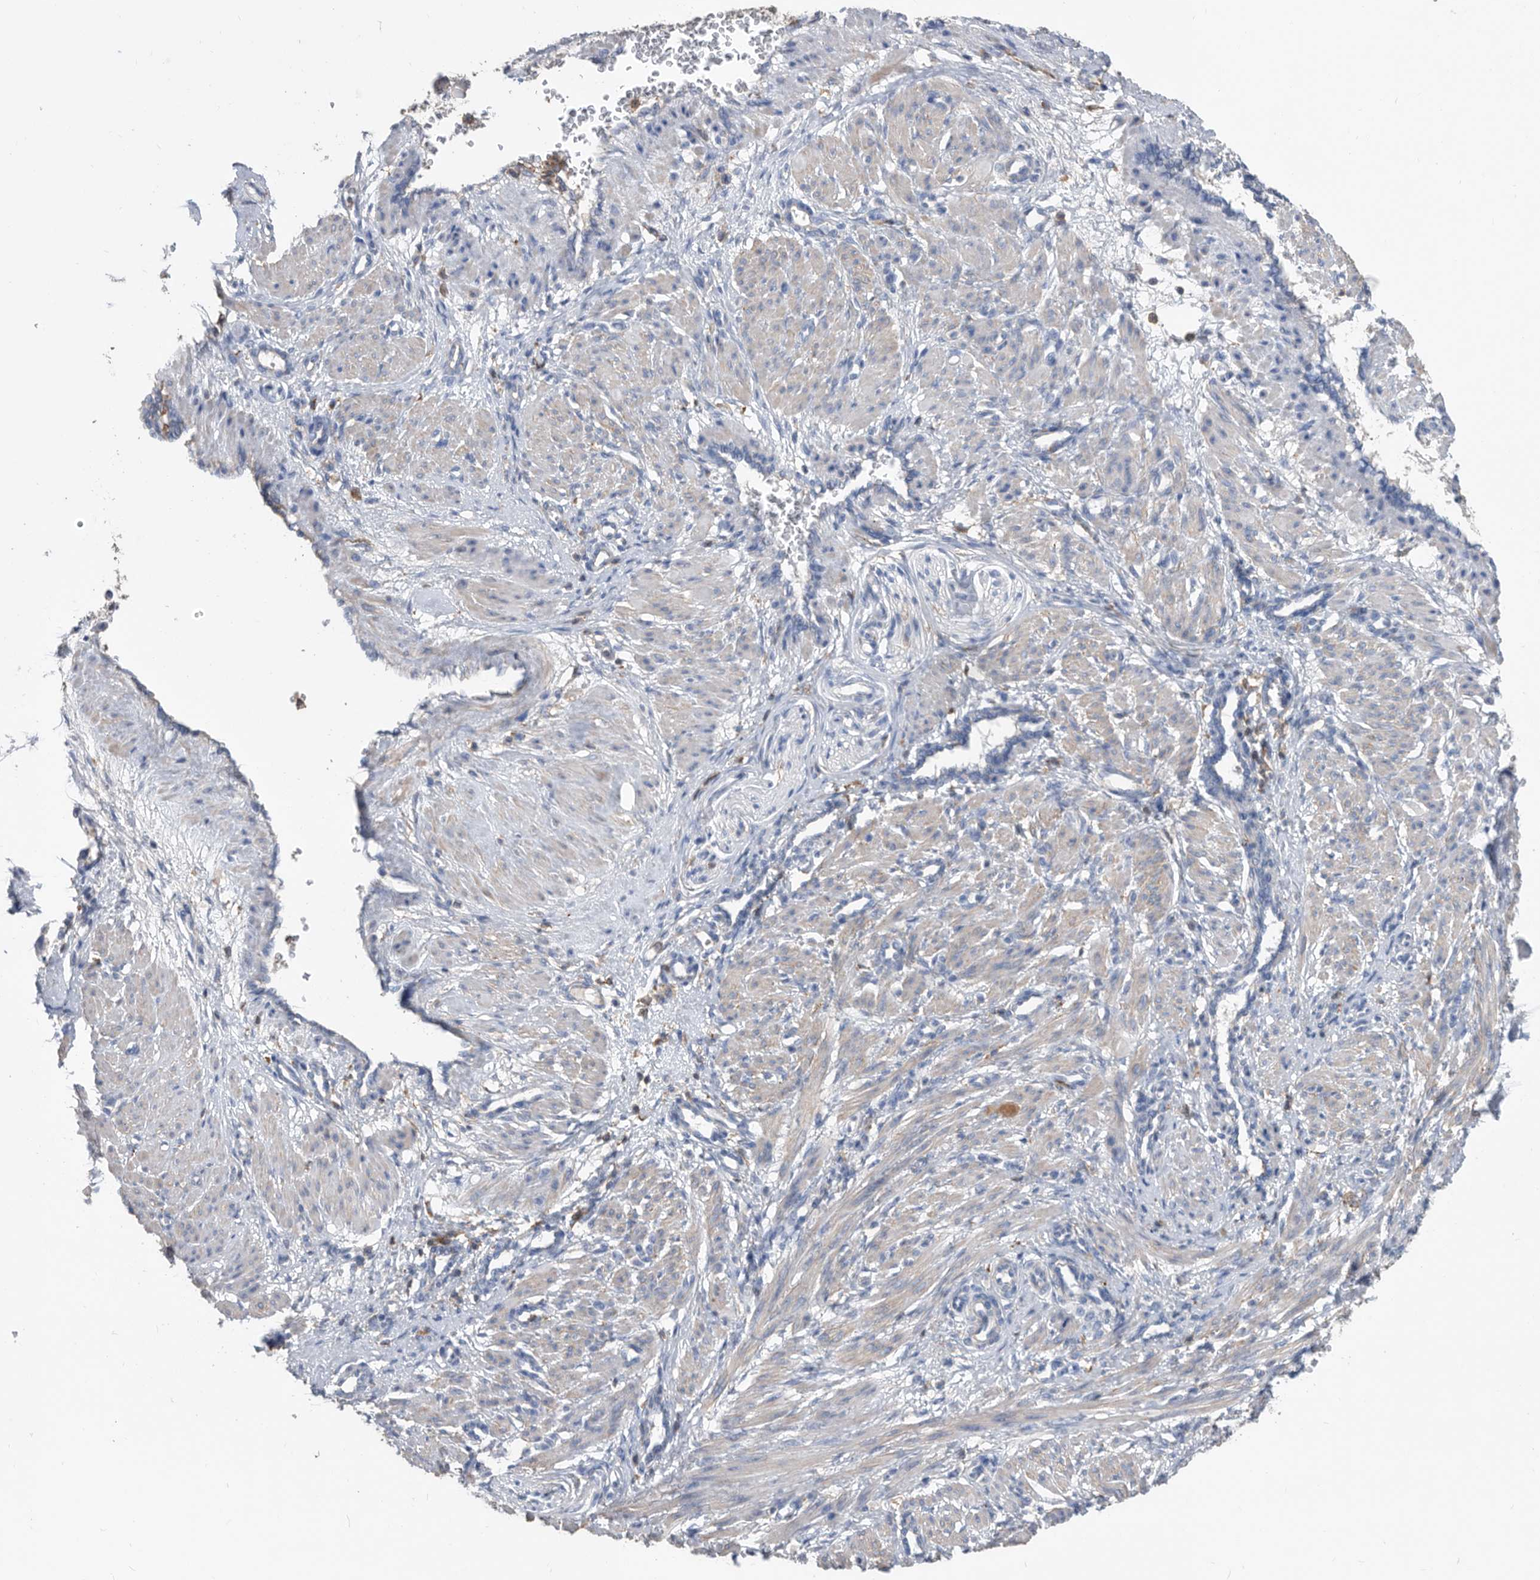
{"staining": {"intensity": "weak", "quantity": "<25%", "location": "cytoplasmic/membranous"}, "tissue": "smooth muscle", "cell_type": "Smooth muscle cells", "image_type": "normal", "snomed": [{"axis": "morphology", "description": "Normal tissue, NOS"}, {"axis": "topography", "description": "Endometrium"}], "caption": "A histopathology image of human smooth muscle is negative for staining in smooth muscle cells. The staining was performed using DAB to visualize the protein expression in brown, while the nuclei were stained in blue with hematoxylin (Magnification: 20x).", "gene": "MS4A4A", "patient": {"sex": "female", "age": 33}}